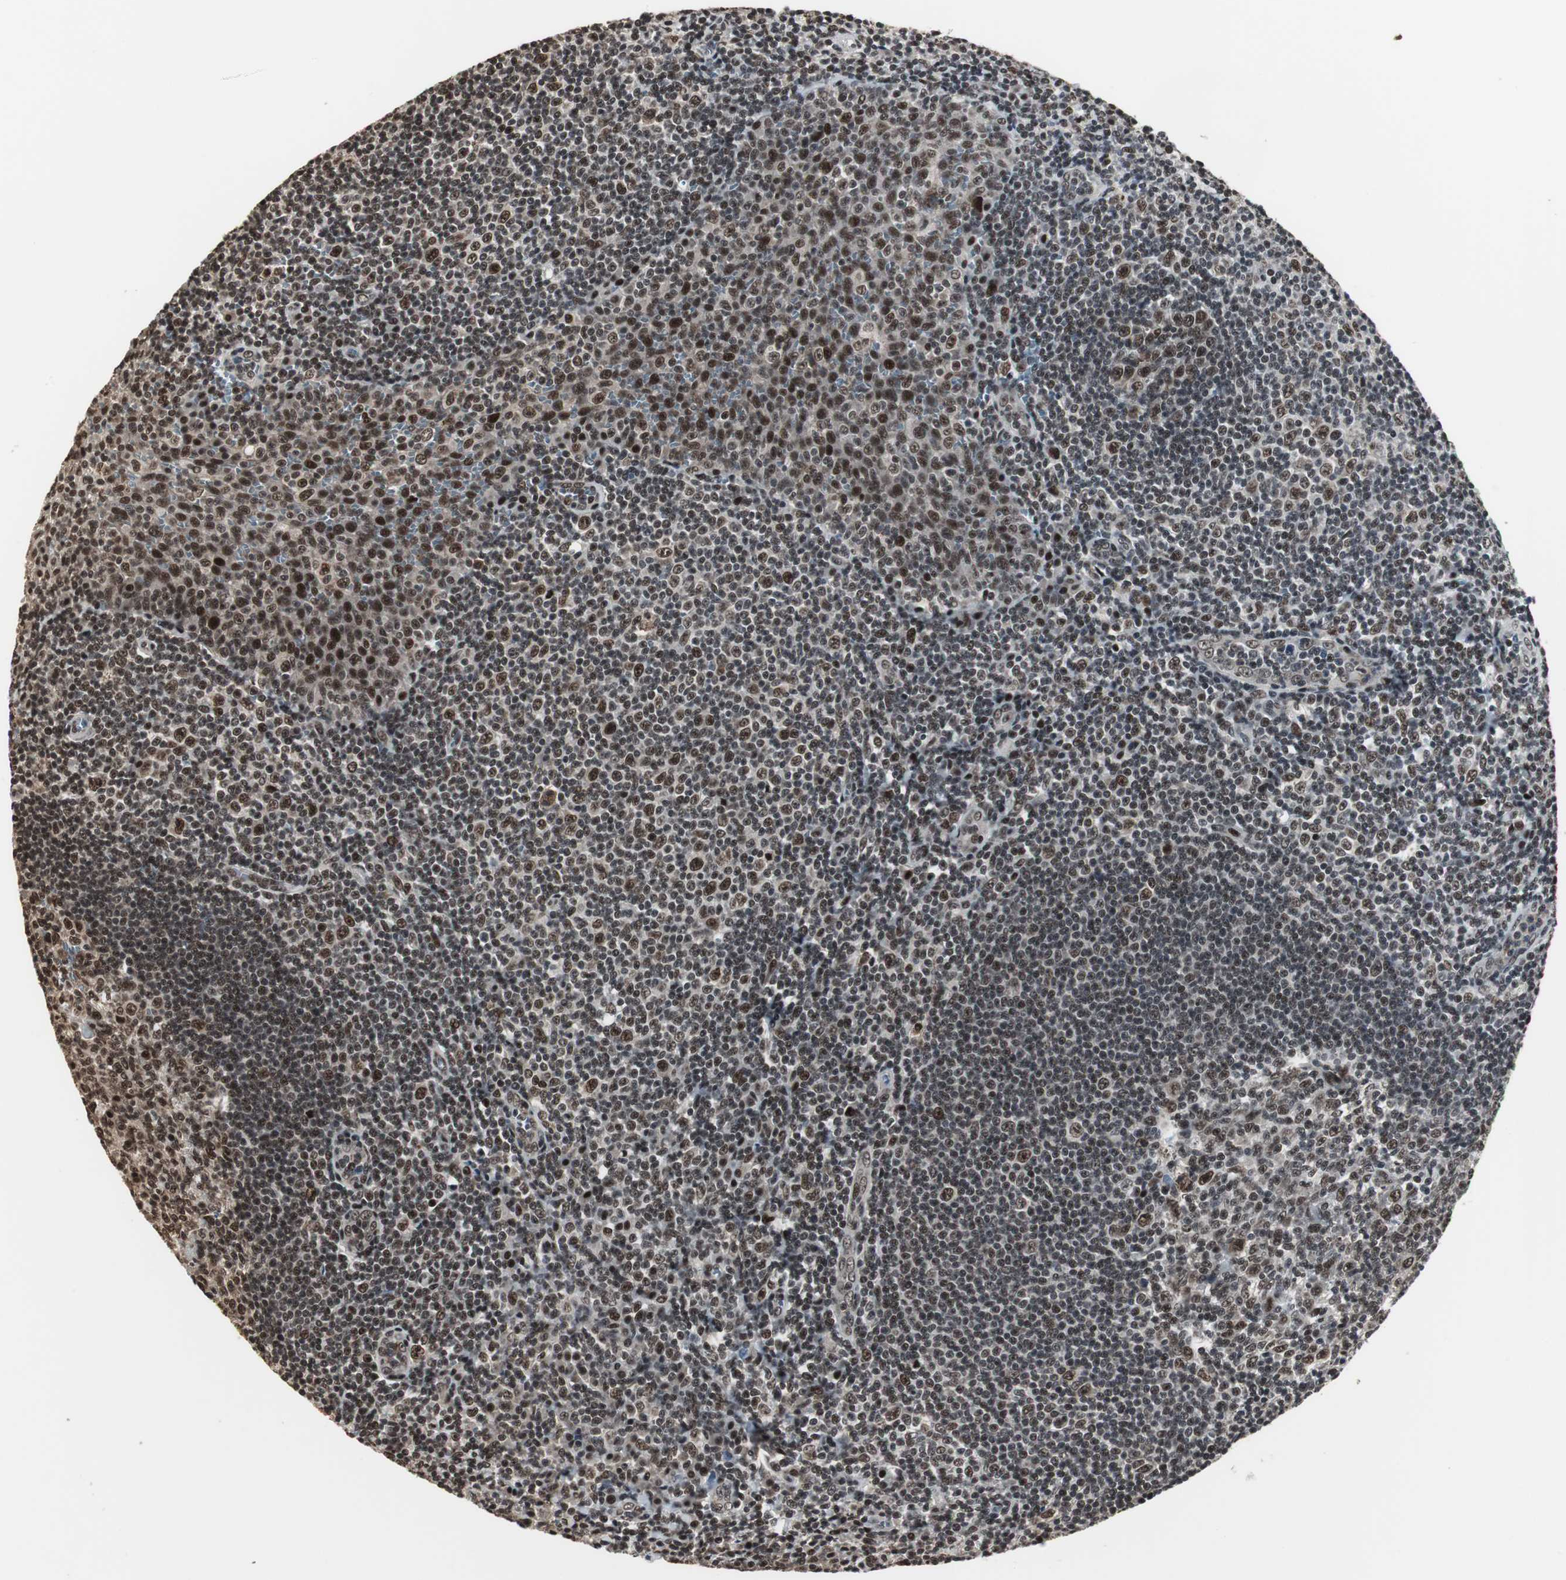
{"staining": {"intensity": "strong", "quantity": ">75%", "location": "nuclear"}, "tissue": "tonsil", "cell_type": "Germinal center cells", "image_type": "normal", "snomed": [{"axis": "morphology", "description": "Normal tissue, NOS"}, {"axis": "topography", "description": "Tonsil"}], "caption": "A photomicrograph showing strong nuclear expression in approximately >75% of germinal center cells in unremarkable tonsil, as visualized by brown immunohistochemical staining.", "gene": "CDK9", "patient": {"sex": "male", "age": 31}}